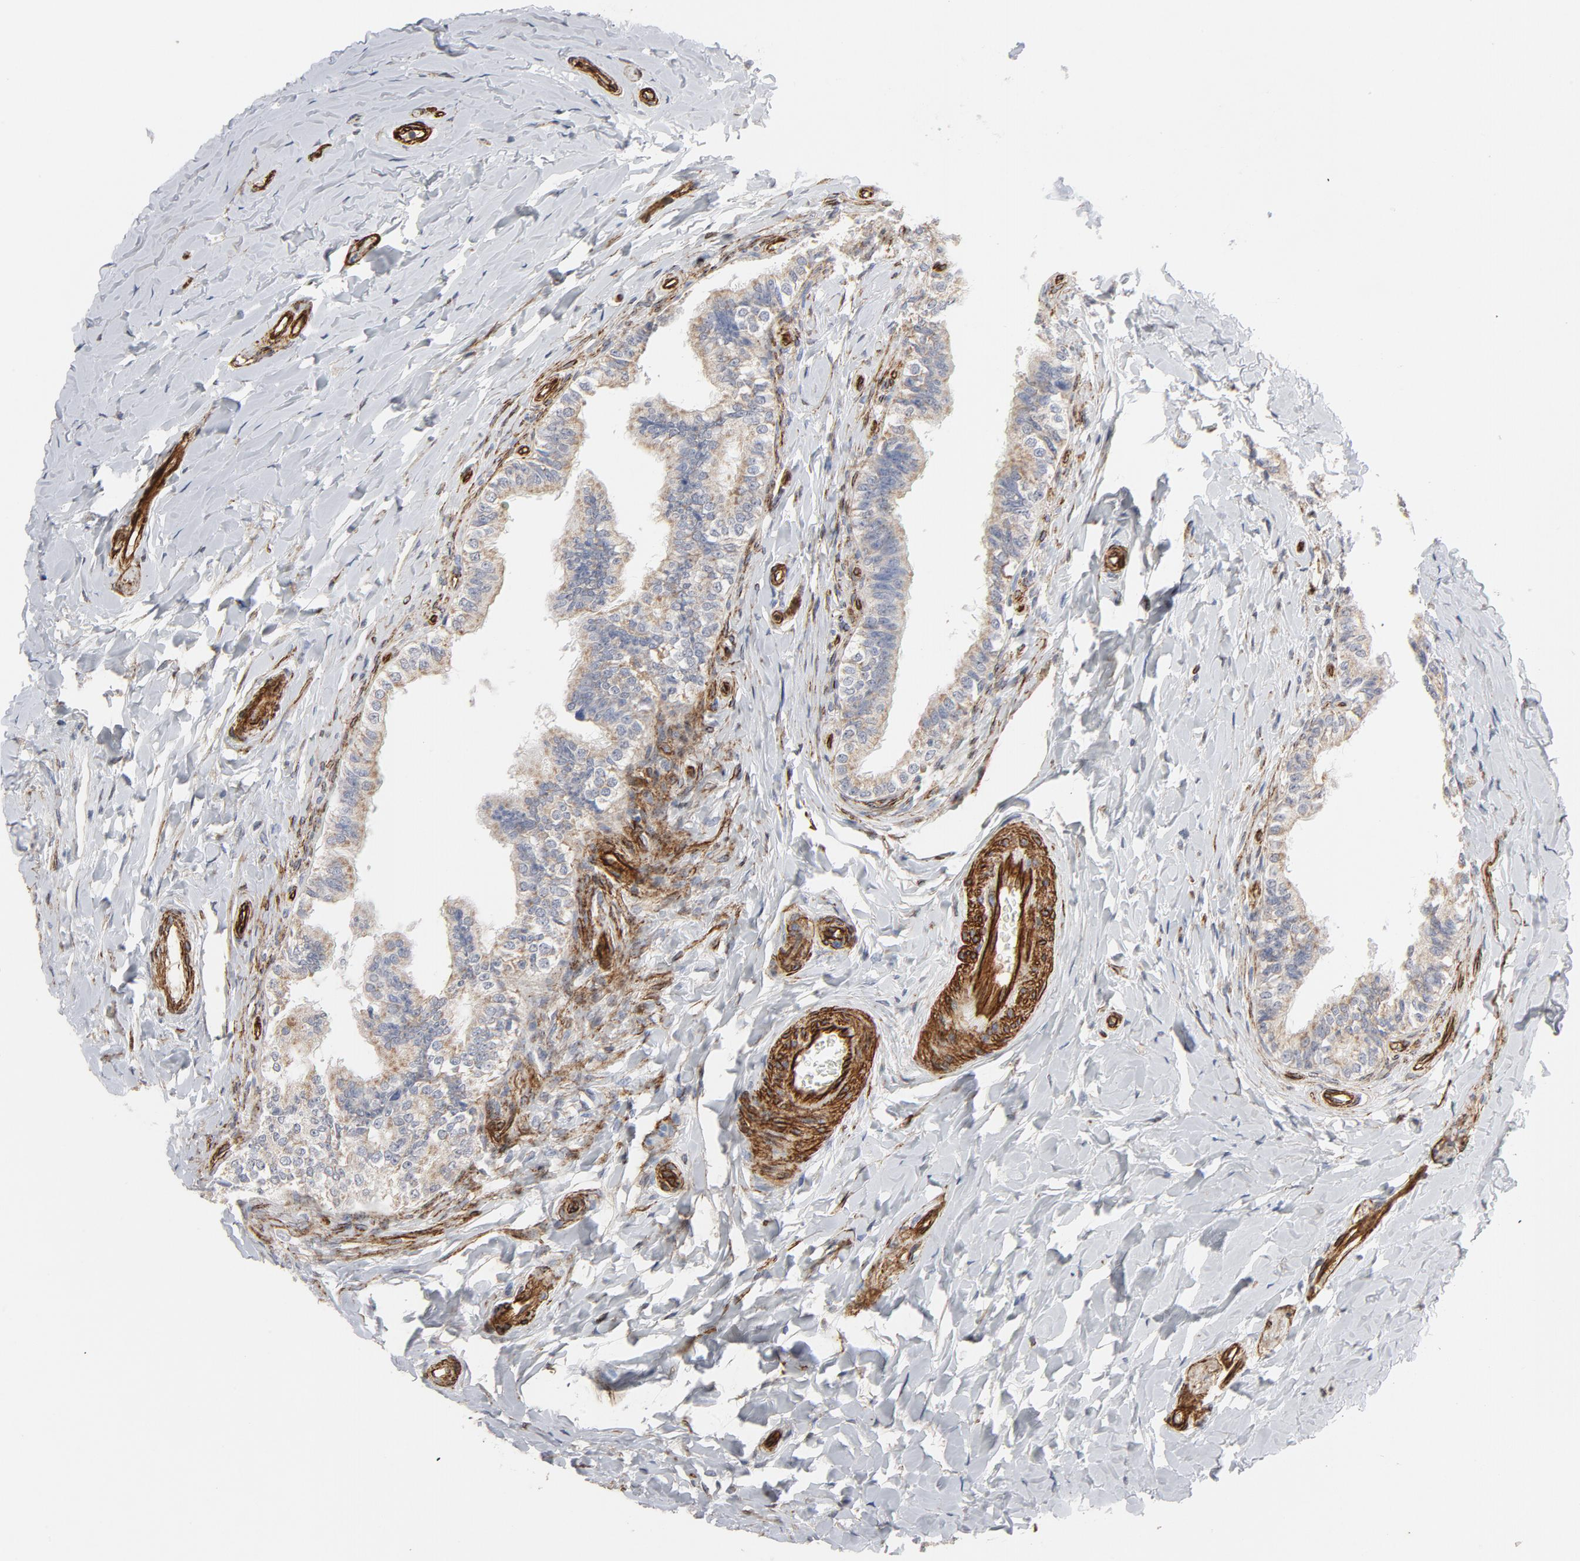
{"staining": {"intensity": "weak", "quantity": "25%-75%", "location": "cytoplasmic/membranous"}, "tissue": "epididymis", "cell_type": "Glandular cells", "image_type": "normal", "snomed": [{"axis": "morphology", "description": "Normal tissue, NOS"}, {"axis": "topography", "description": "Soft tissue"}, {"axis": "topography", "description": "Epididymis"}], "caption": "Immunohistochemistry (IHC) staining of unremarkable epididymis, which reveals low levels of weak cytoplasmic/membranous expression in about 25%-75% of glandular cells indicating weak cytoplasmic/membranous protein staining. The staining was performed using DAB (brown) for protein detection and nuclei were counterstained in hematoxylin (blue).", "gene": "GNG2", "patient": {"sex": "male", "age": 26}}